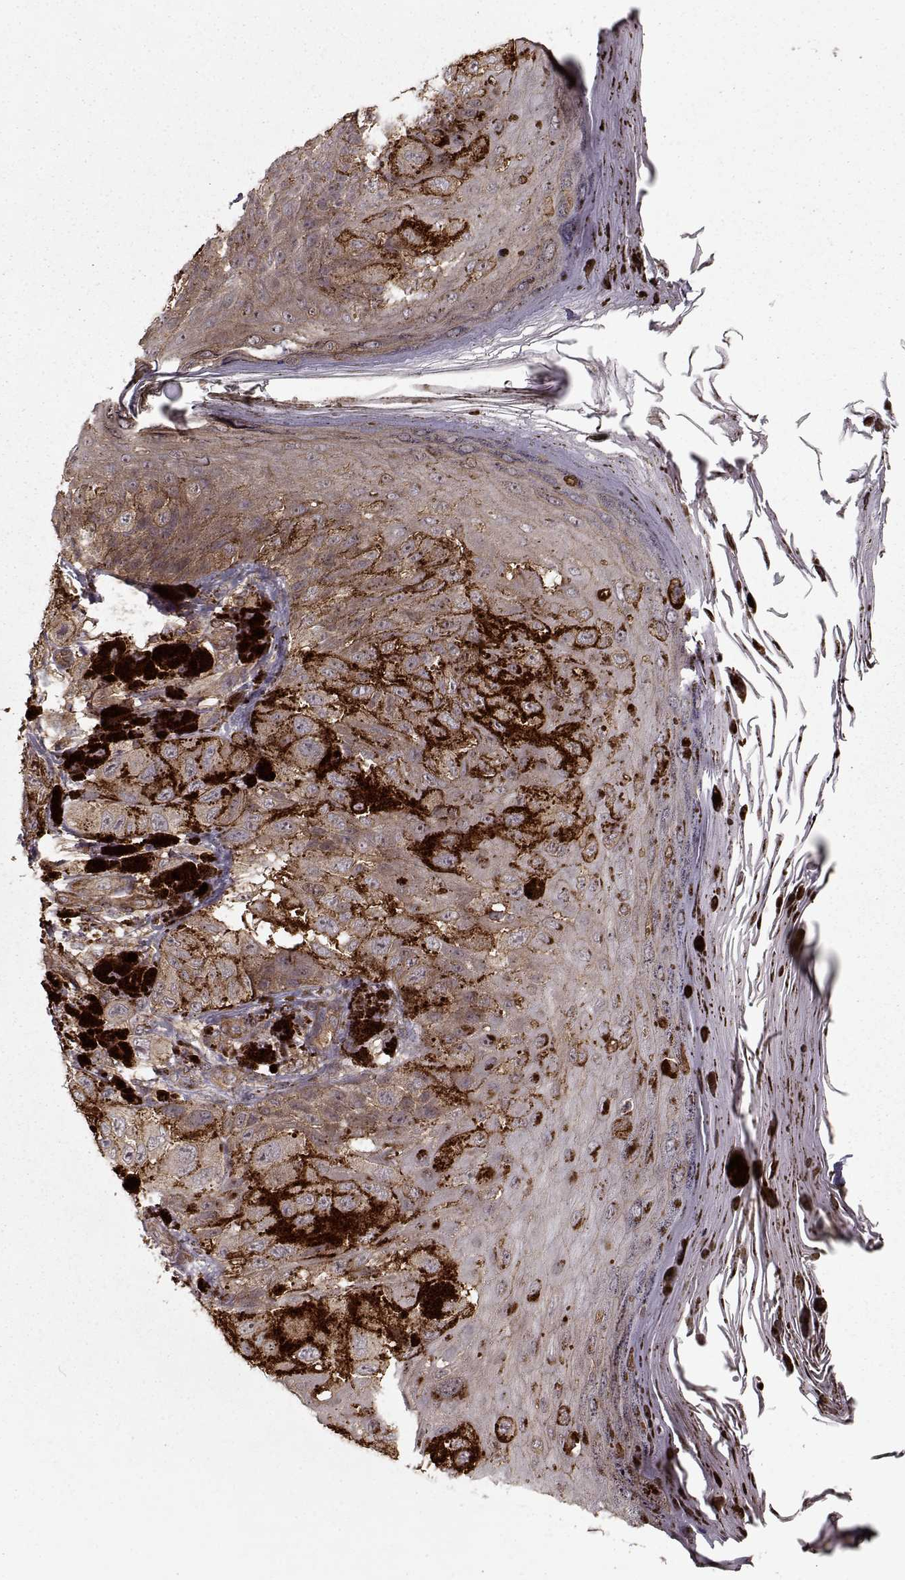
{"staining": {"intensity": "moderate", "quantity": "<25%", "location": "cytoplasmic/membranous"}, "tissue": "melanoma", "cell_type": "Tumor cells", "image_type": "cancer", "snomed": [{"axis": "morphology", "description": "Malignant melanoma, NOS"}, {"axis": "topography", "description": "Skin"}], "caption": "There is low levels of moderate cytoplasmic/membranous expression in tumor cells of malignant melanoma, as demonstrated by immunohistochemical staining (brown color).", "gene": "PPP1R12A", "patient": {"sex": "male", "age": 36}}